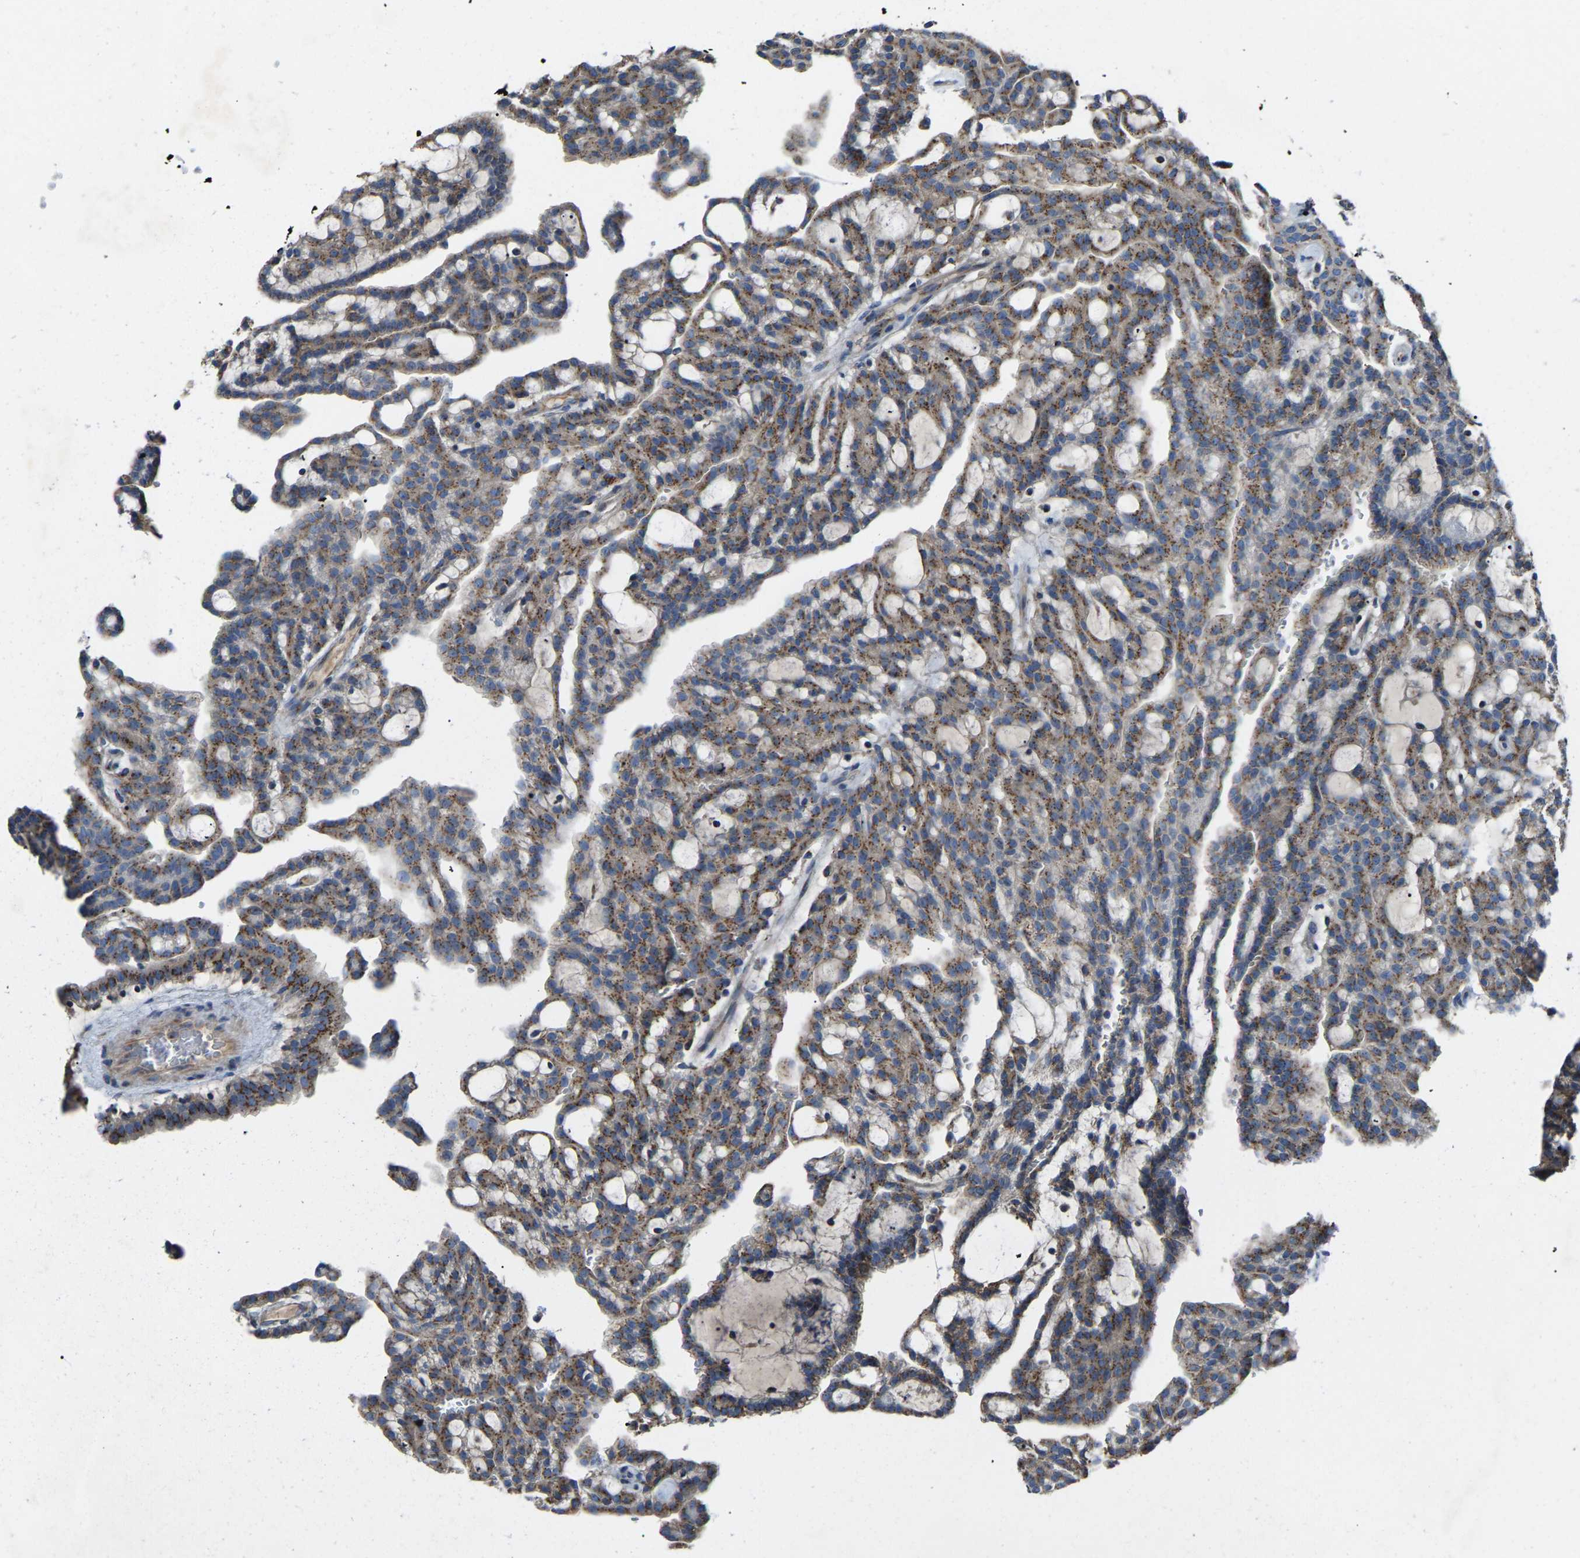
{"staining": {"intensity": "moderate", "quantity": ">75%", "location": "cytoplasmic/membranous"}, "tissue": "renal cancer", "cell_type": "Tumor cells", "image_type": "cancer", "snomed": [{"axis": "morphology", "description": "Adenocarcinoma, NOS"}, {"axis": "topography", "description": "Kidney"}], "caption": "Human adenocarcinoma (renal) stained with a protein marker shows moderate staining in tumor cells.", "gene": "CANT1", "patient": {"sex": "male", "age": 63}}